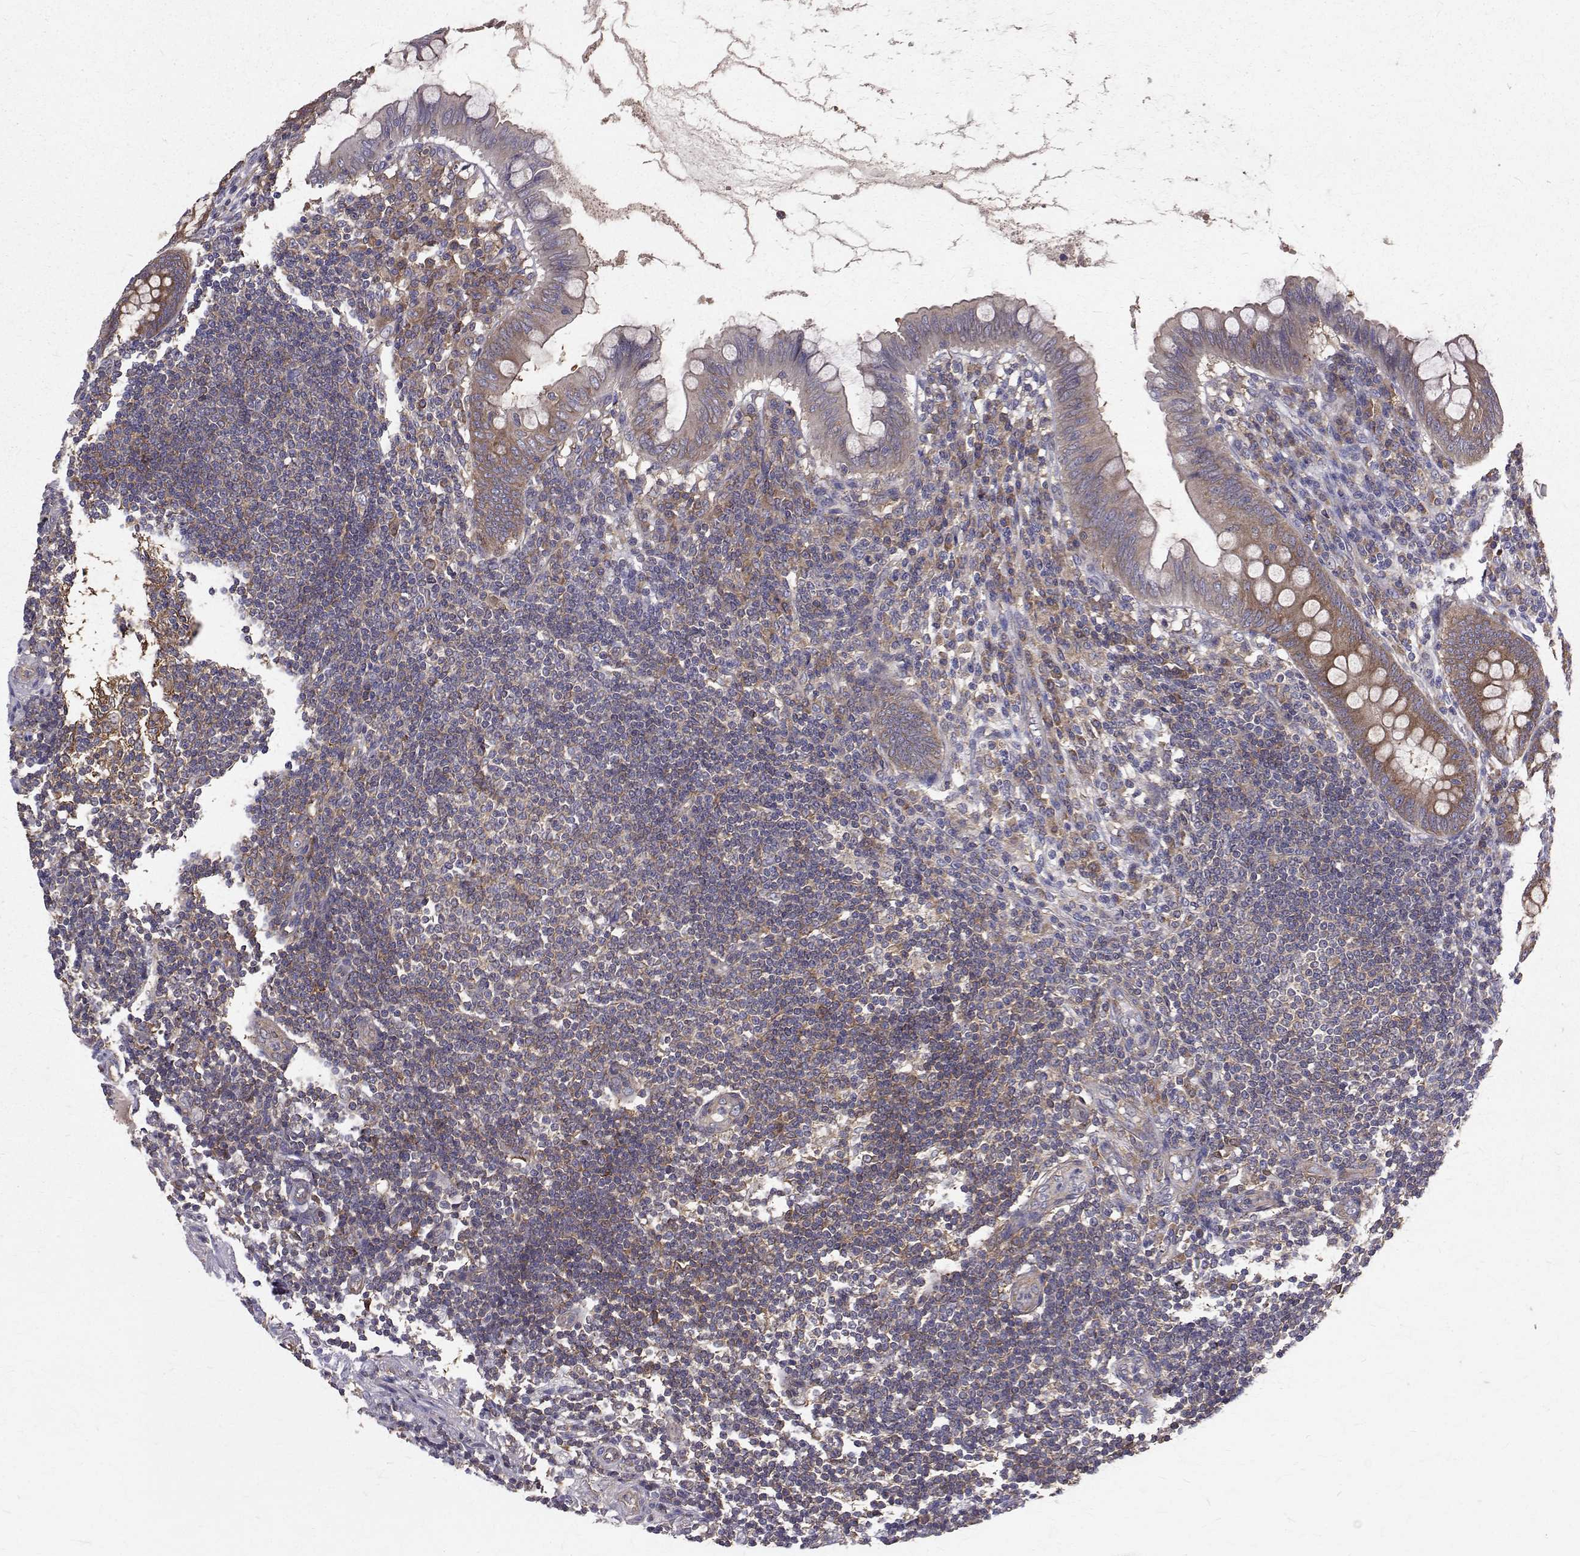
{"staining": {"intensity": "moderate", "quantity": "25%-75%", "location": "cytoplasmic/membranous"}, "tissue": "appendix", "cell_type": "Glandular cells", "image_type": "normal", "snomed": [{"axis": "morphology", "description": "Normal tissue, NOS"}, {"axis": "topography", "description": "Appendix"}], "caption": "The micrograph reveals staining of normal appendix, revealing moderate cytoplasmic/membranous protein expression (brown color) within glandular cells. (DAB (3,3'-diaminobenzidine) IHC, brown staining for protein, blue staining for nuclei).", "gene": "FARSB", "patient": {"sex": "female", "age": 57}}